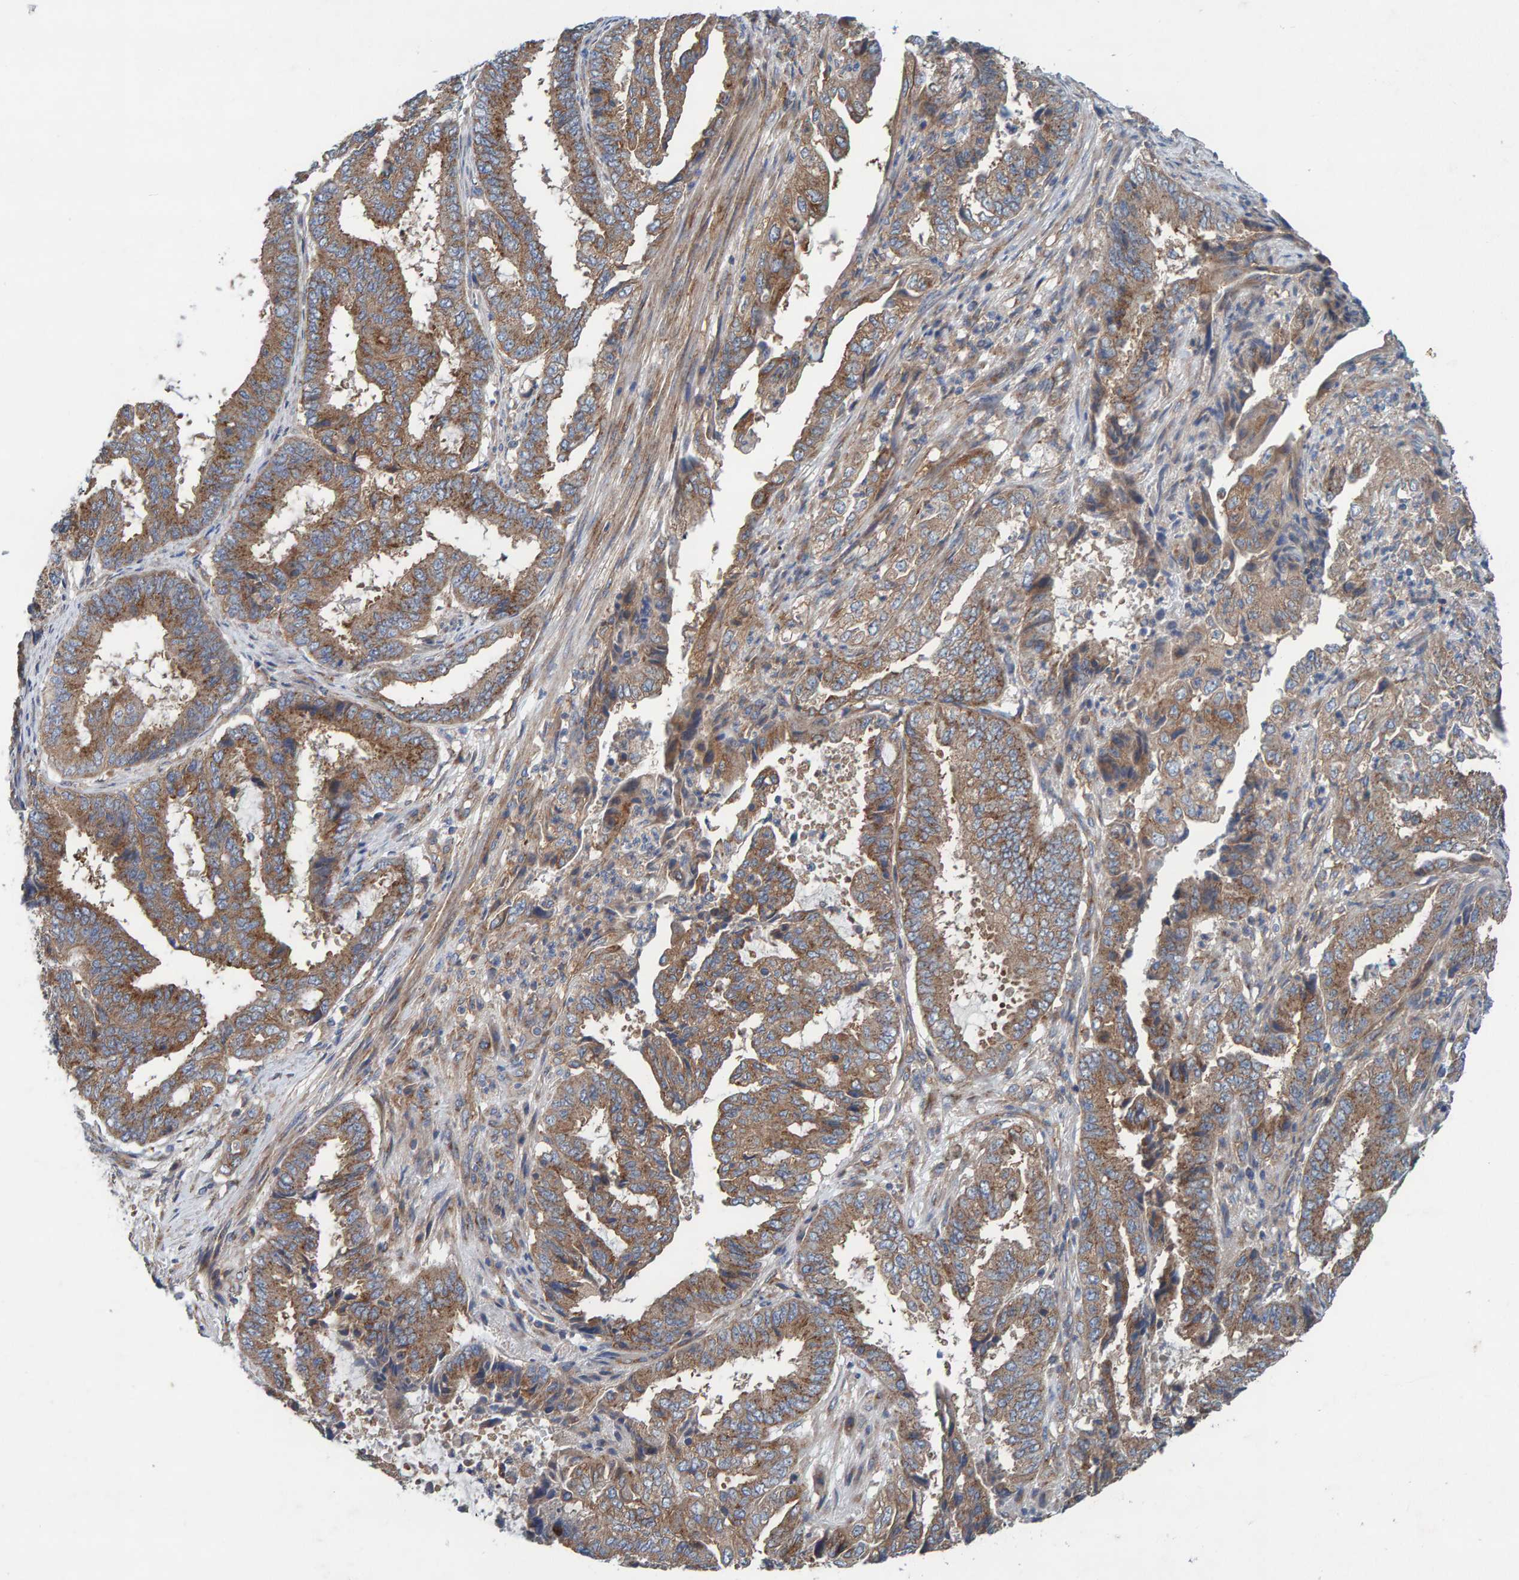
{"staining": {"intensity": "moderate", "quantity": ">75%", "location": "cytoplasmic/membranous"}, "tissue": "endometrial cancer", "cell_type": "Tumor cells", "image_type": "cancer", "snomed": [{"axis": "morphology", "description": "Adenocarcinoma, NOS"}, {"axis": "topography", "description": "Endometrium"}], "caption": "Protein staining of endometrial cancer tissue demonstrates moderate cytoplasmic/membranous staining in approximately >75% of tumor cells. Using DAB (brown) and hematoxylin (blue) stains, captured at high magnification using brightfield microscopy.", "gene": "MKLN1", "patient": {"sex": "female", "age": 51}}